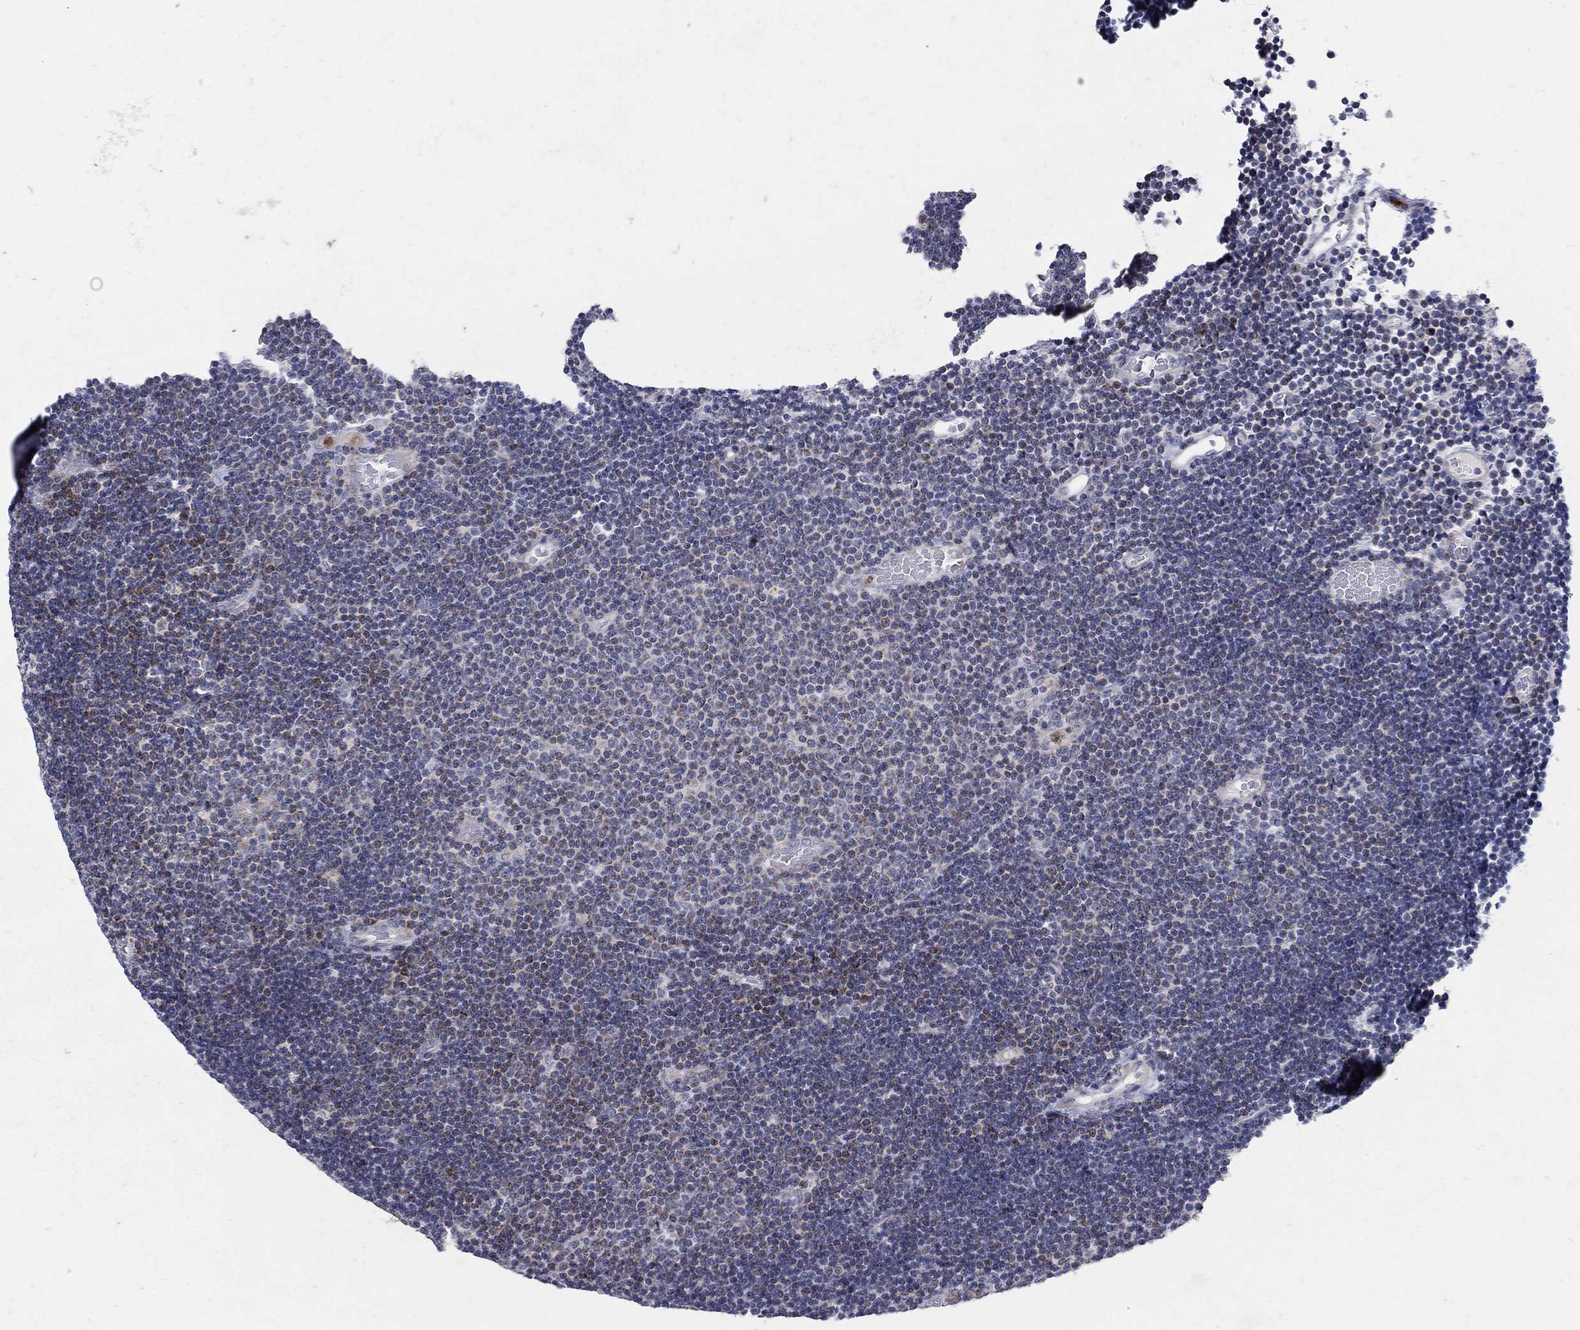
{"staining": {"intensity": "negative", "quantity": "none", "location": "none"}, "tissue": "lymphoma", "cell_type": "Tumor cells", "image_type": "cancer", "snomed": [{"axis": "morphology", "description": "Malignant lymphoma, non-Hodgkin's type, Low grade"}, {"axis": "topography", "description": "Brain"}], "caption": "DAB (3,3'-diaminobenzidine) immunohistochemical staining of low-grade malignant lymphoma, non-Hodgkin's type shows no significant staining in tumor cells.", "gene": "HMX2", "patient": {"sex": "female", "age": 66}}